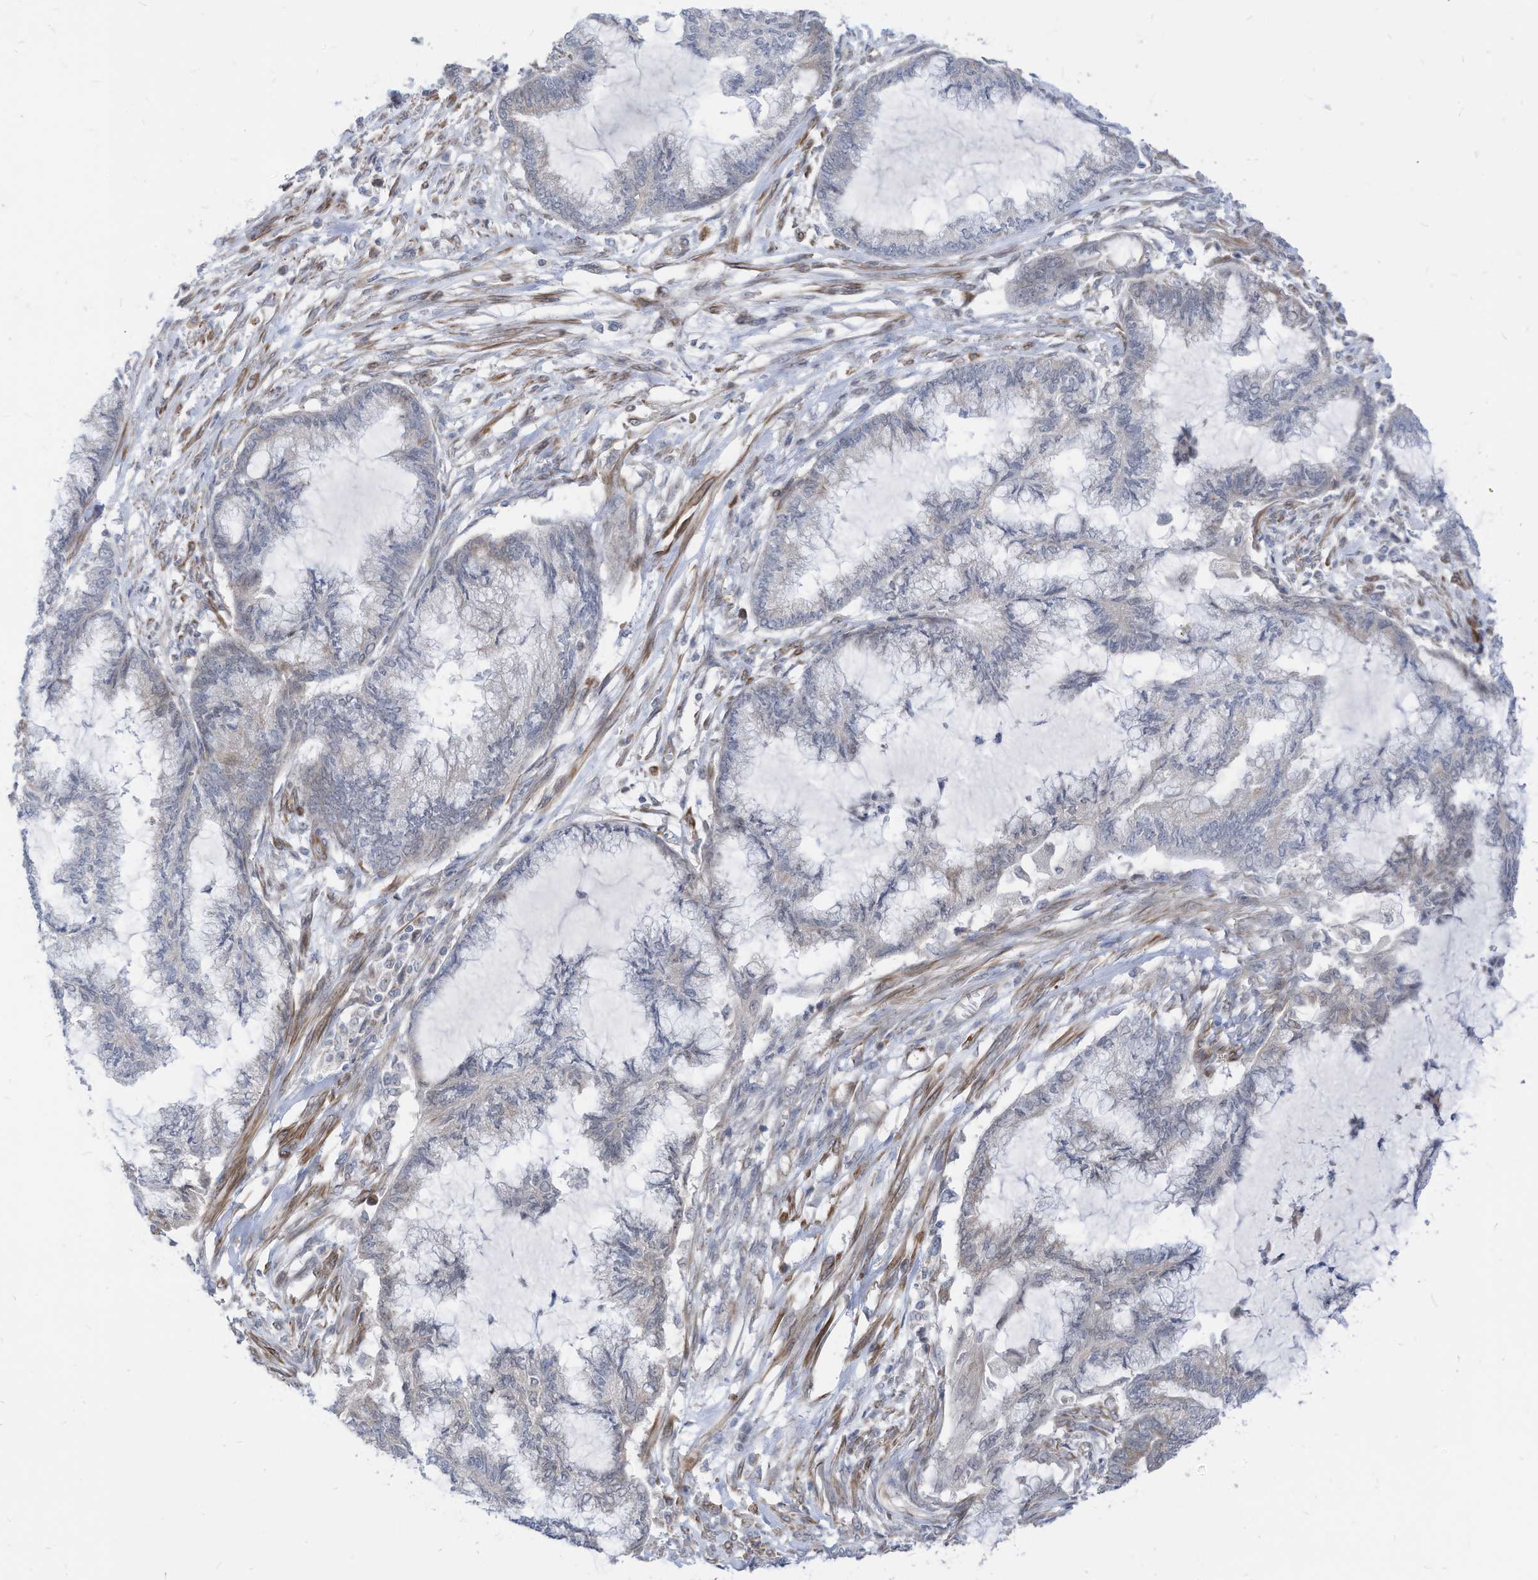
{"staining": {"intensity": "negative", "quantity": "none", "location": "none"}, "tissue": "endometrial cancer", "cell_type": "Tumor cells", "image_type": "cancer", "snomed": [{"axis": "morphology", "description": "Adenocarcinoma, NOS"}, {"axis": "topography", "description": "Endometrium"}], "caption": "An IHC image of endometrial cancer (adenocarcinoma) is shown. There is no staining in tumor cells of endometrial cancer (adenocarcinoma).", "gene": "GPATCH3", "patient": {"sex": "female", "age": 86}}